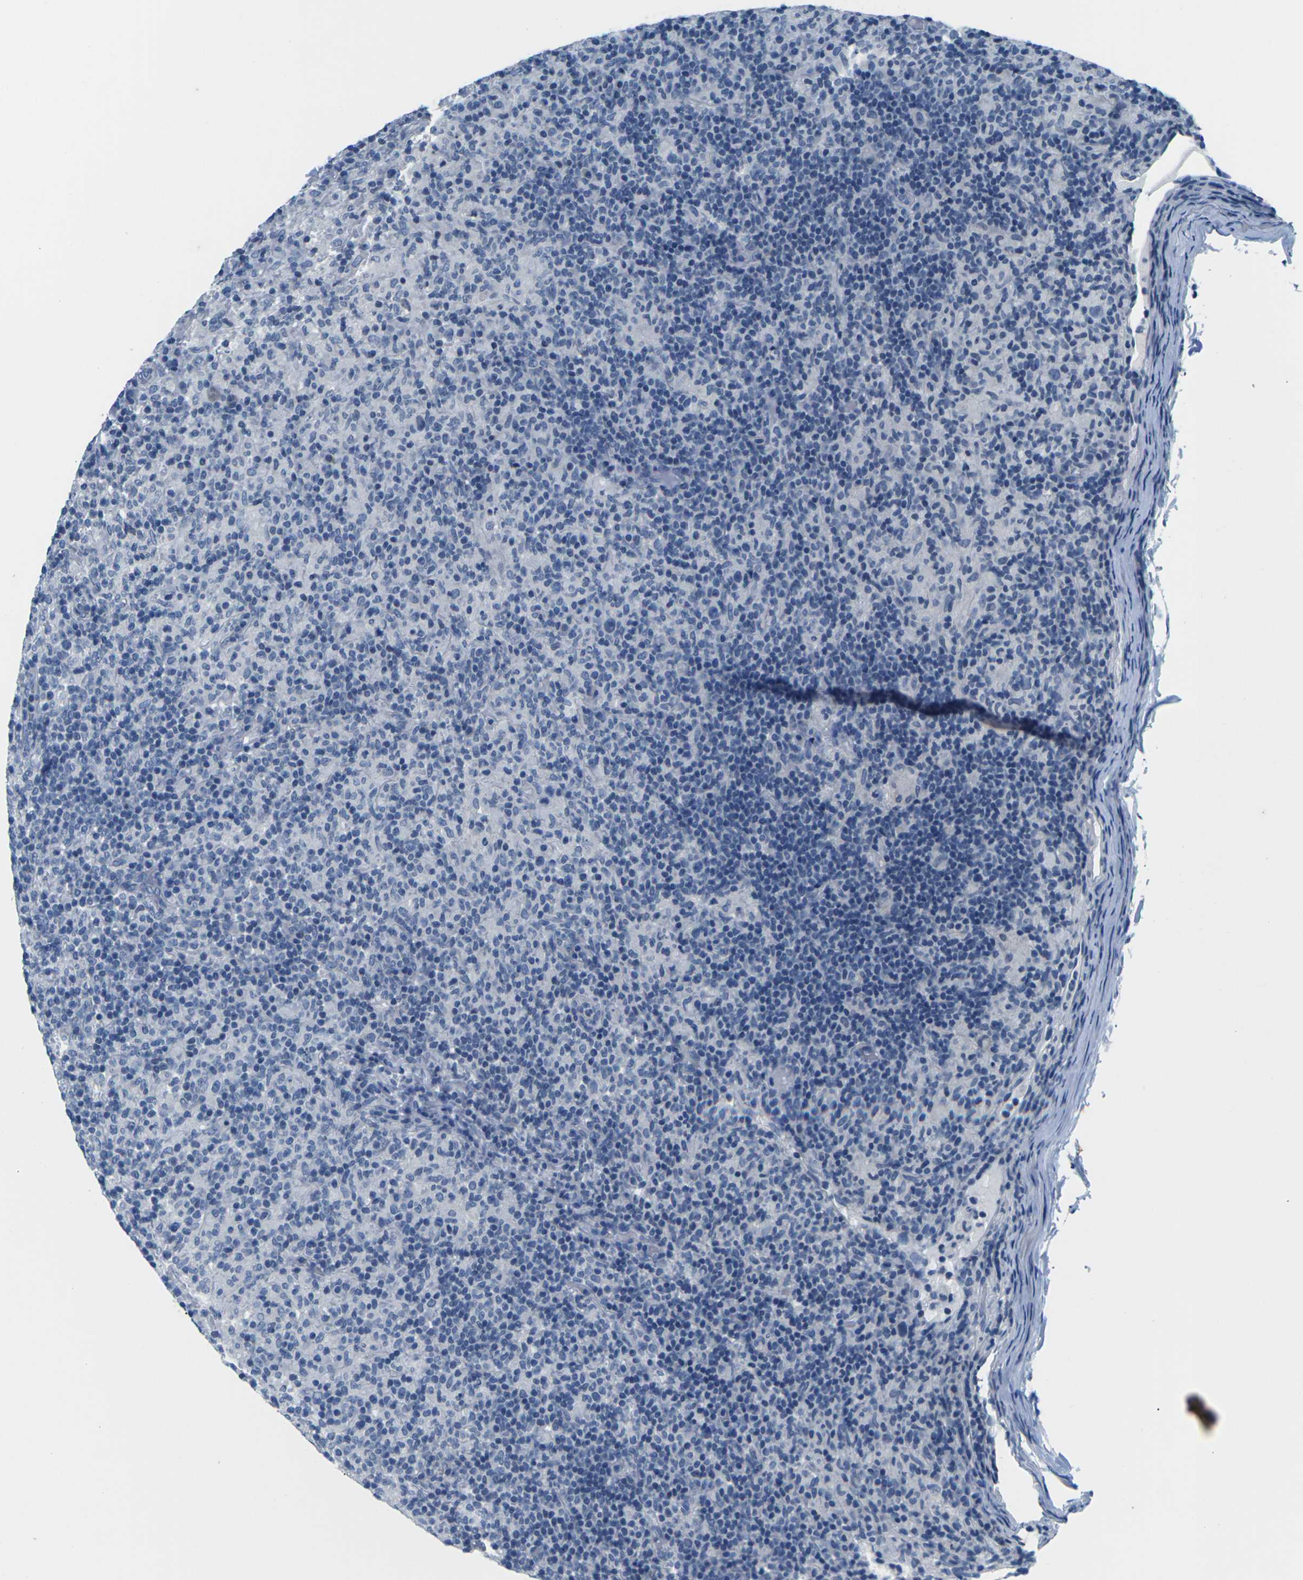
{"staining": {"intensity": "negative", "quantity": "none", "location": "none"}, "tissue": "lymphoma", "cell_type": "Tumor cells", "image_type": "cancer", "snomed": [{"axis": "morphology", "description": "Hodgkin's disease, NOS"}, {"axis": "topography", "description": "Lymph node"}], "caption": "Micrograph shows no protein staining in tumor cells of Hodgkin's disease tissue. (Brightfield microscopy of DAB (3,3'-diaminobenzidine) immunohistochemistry at high magnification).", "gene": "UMOD", "patient": {"sex": "male", "age": 70}}